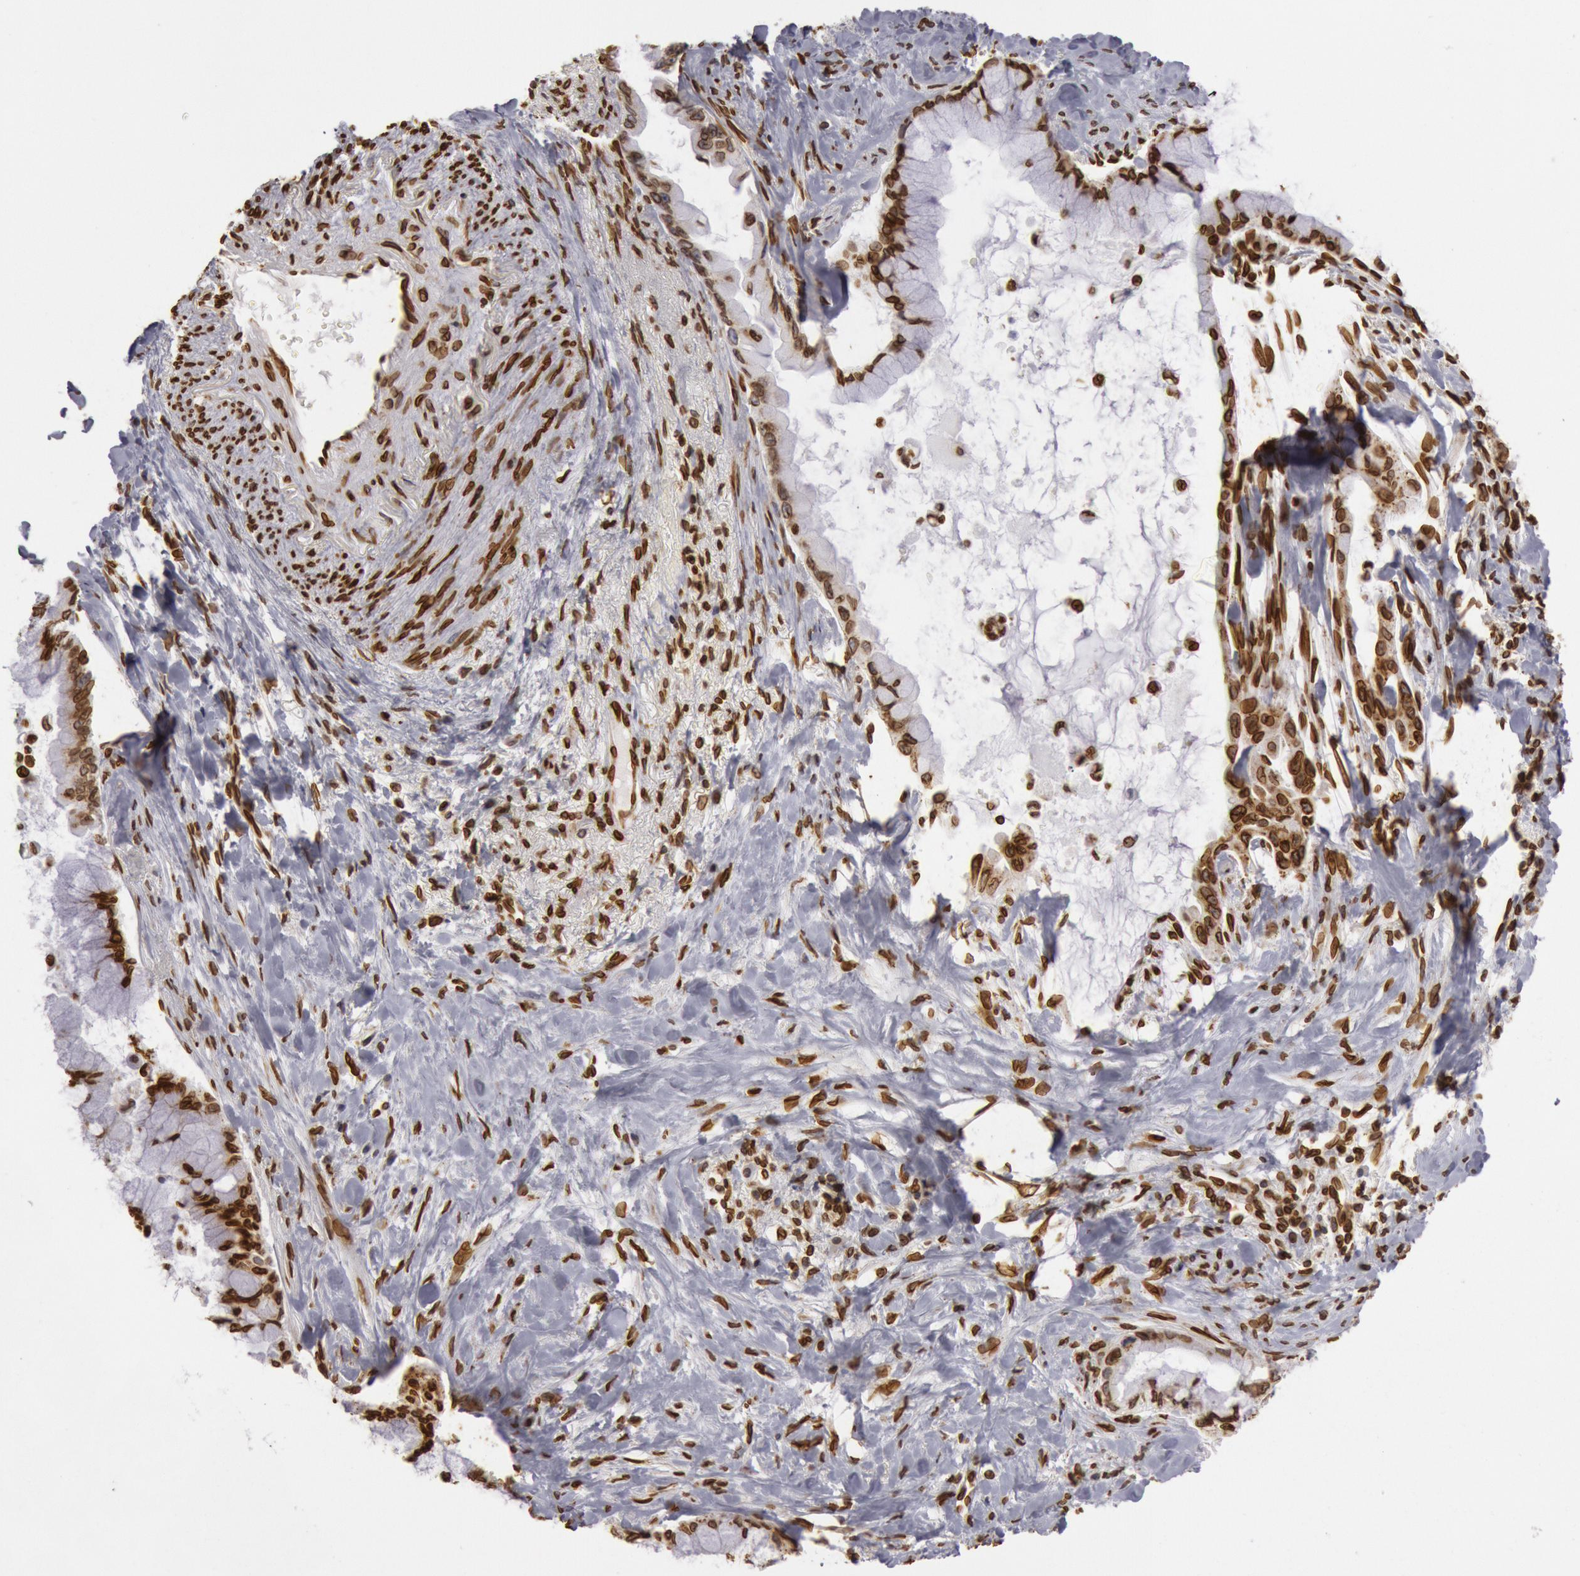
{"staining": {"intensity": "strong", "quantity": ">75%", "location": "cytoplasmic/membranous,nuclear"}, "tissue": "pancreatic cancer", "cell_type": "Tumor cells", "image_type": "cancer", "snomed": [{"axis": "morphology", "description": "Adenocarcinoma, NOS"}, {"axis": "topography", "description": "Pancreas"}], "caption": "A high amount of strong cytoplasmic/membranous and nuclear positivity is present in approximately >75% of tumor cells in pancreatic cancer tissue.", "gene": "SUN2", "patient": {"sex": "male", "age": 59}}